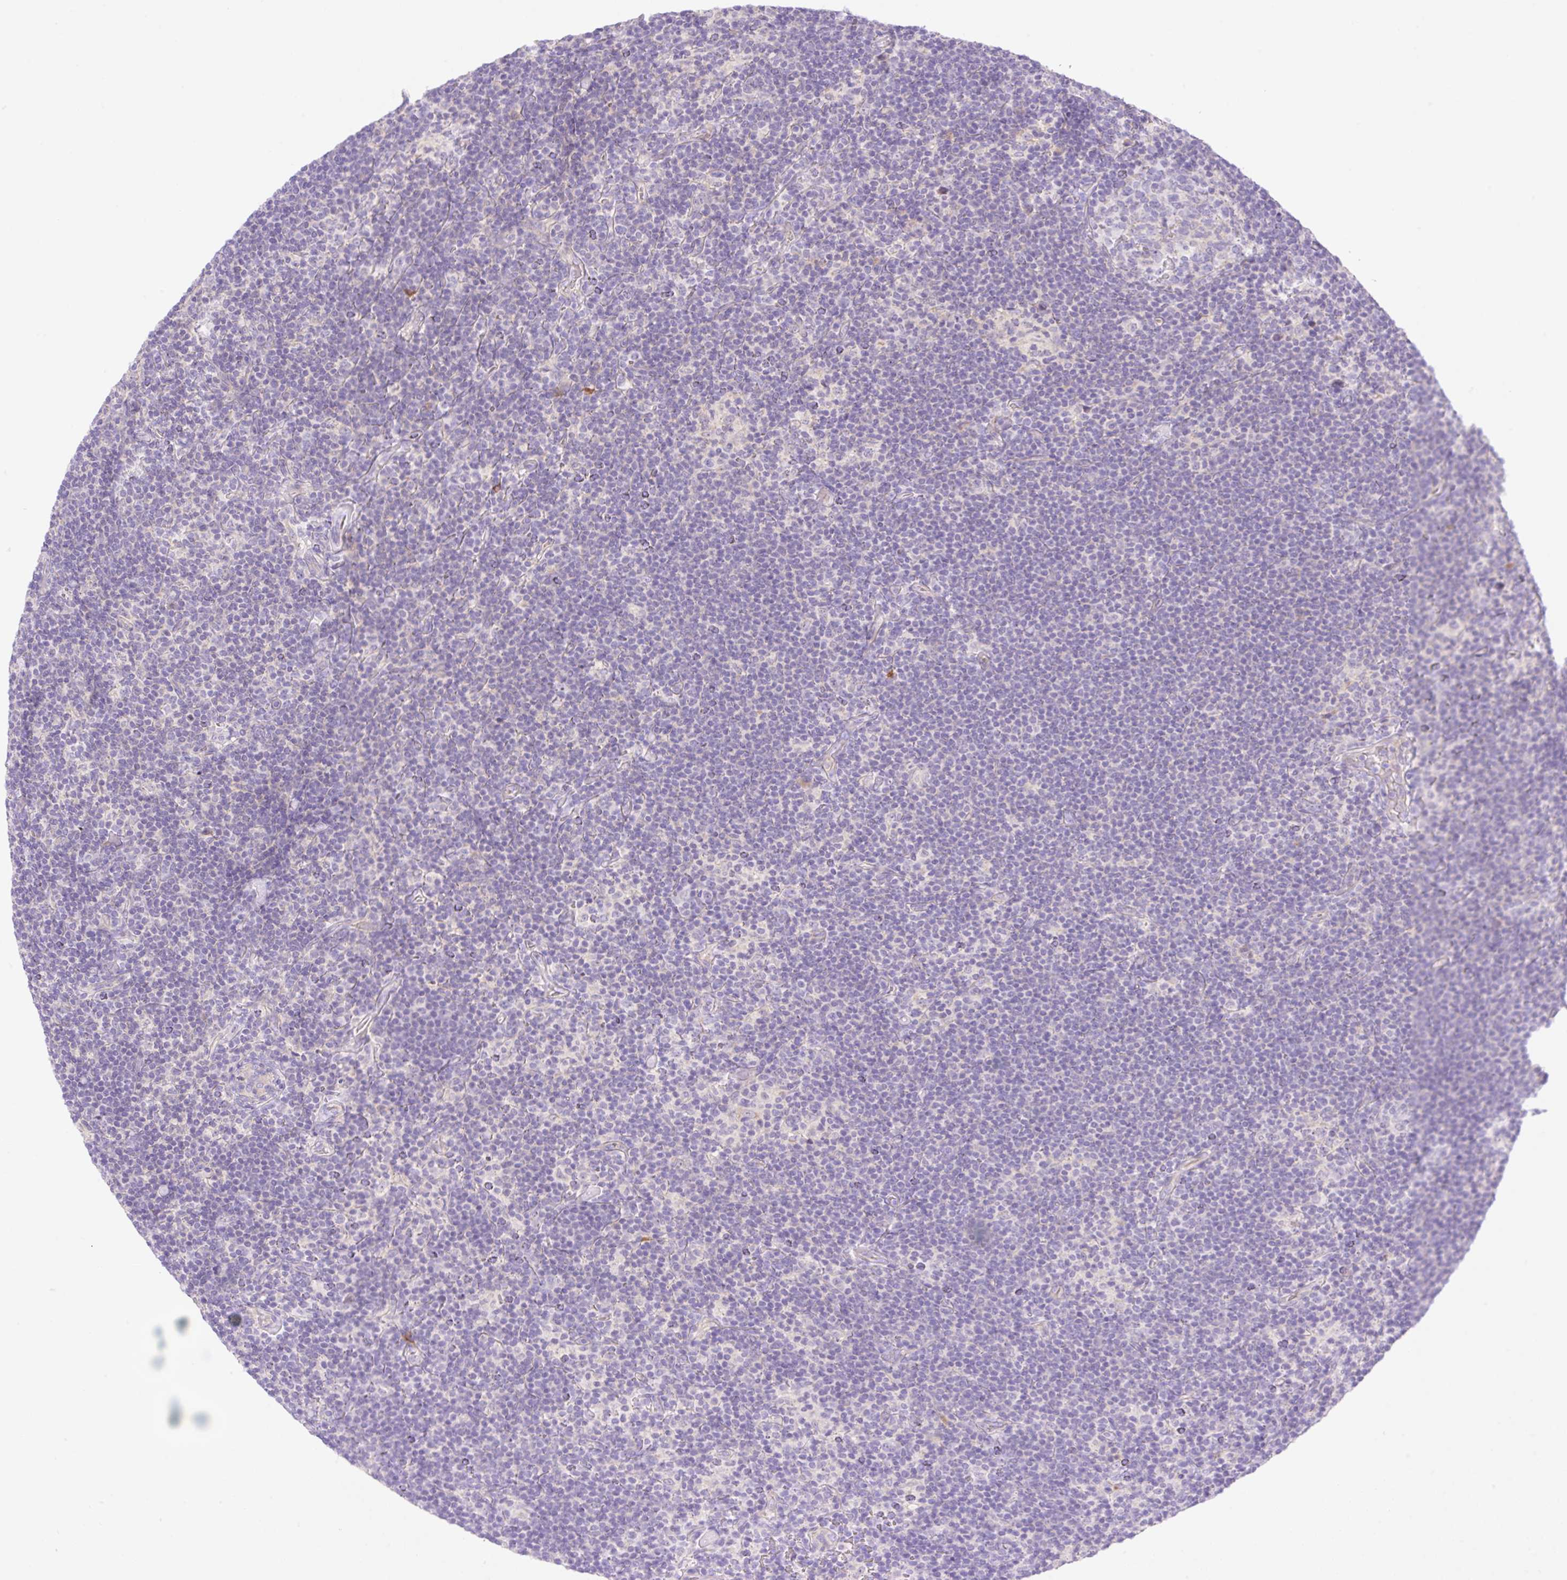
{"staining": {"intensity": "negative", "quantity": "none", "location": "none"}, "tissue": "lymphoma", "cell_type": "Tumor cells", "image_type": "cancer", "snomed": [{"axis": "morphology", "description": "Hodgkin's disease, NOS"}, {"axis": "topography", "description": "Lymph node"}], "caption": "This is an immunohistochemistry (IHC) image of Hodgkin's disease. There is no staining in tumor cells.", "gene": "DENND5A", "patient": {"sex": "female", "age": 57}}